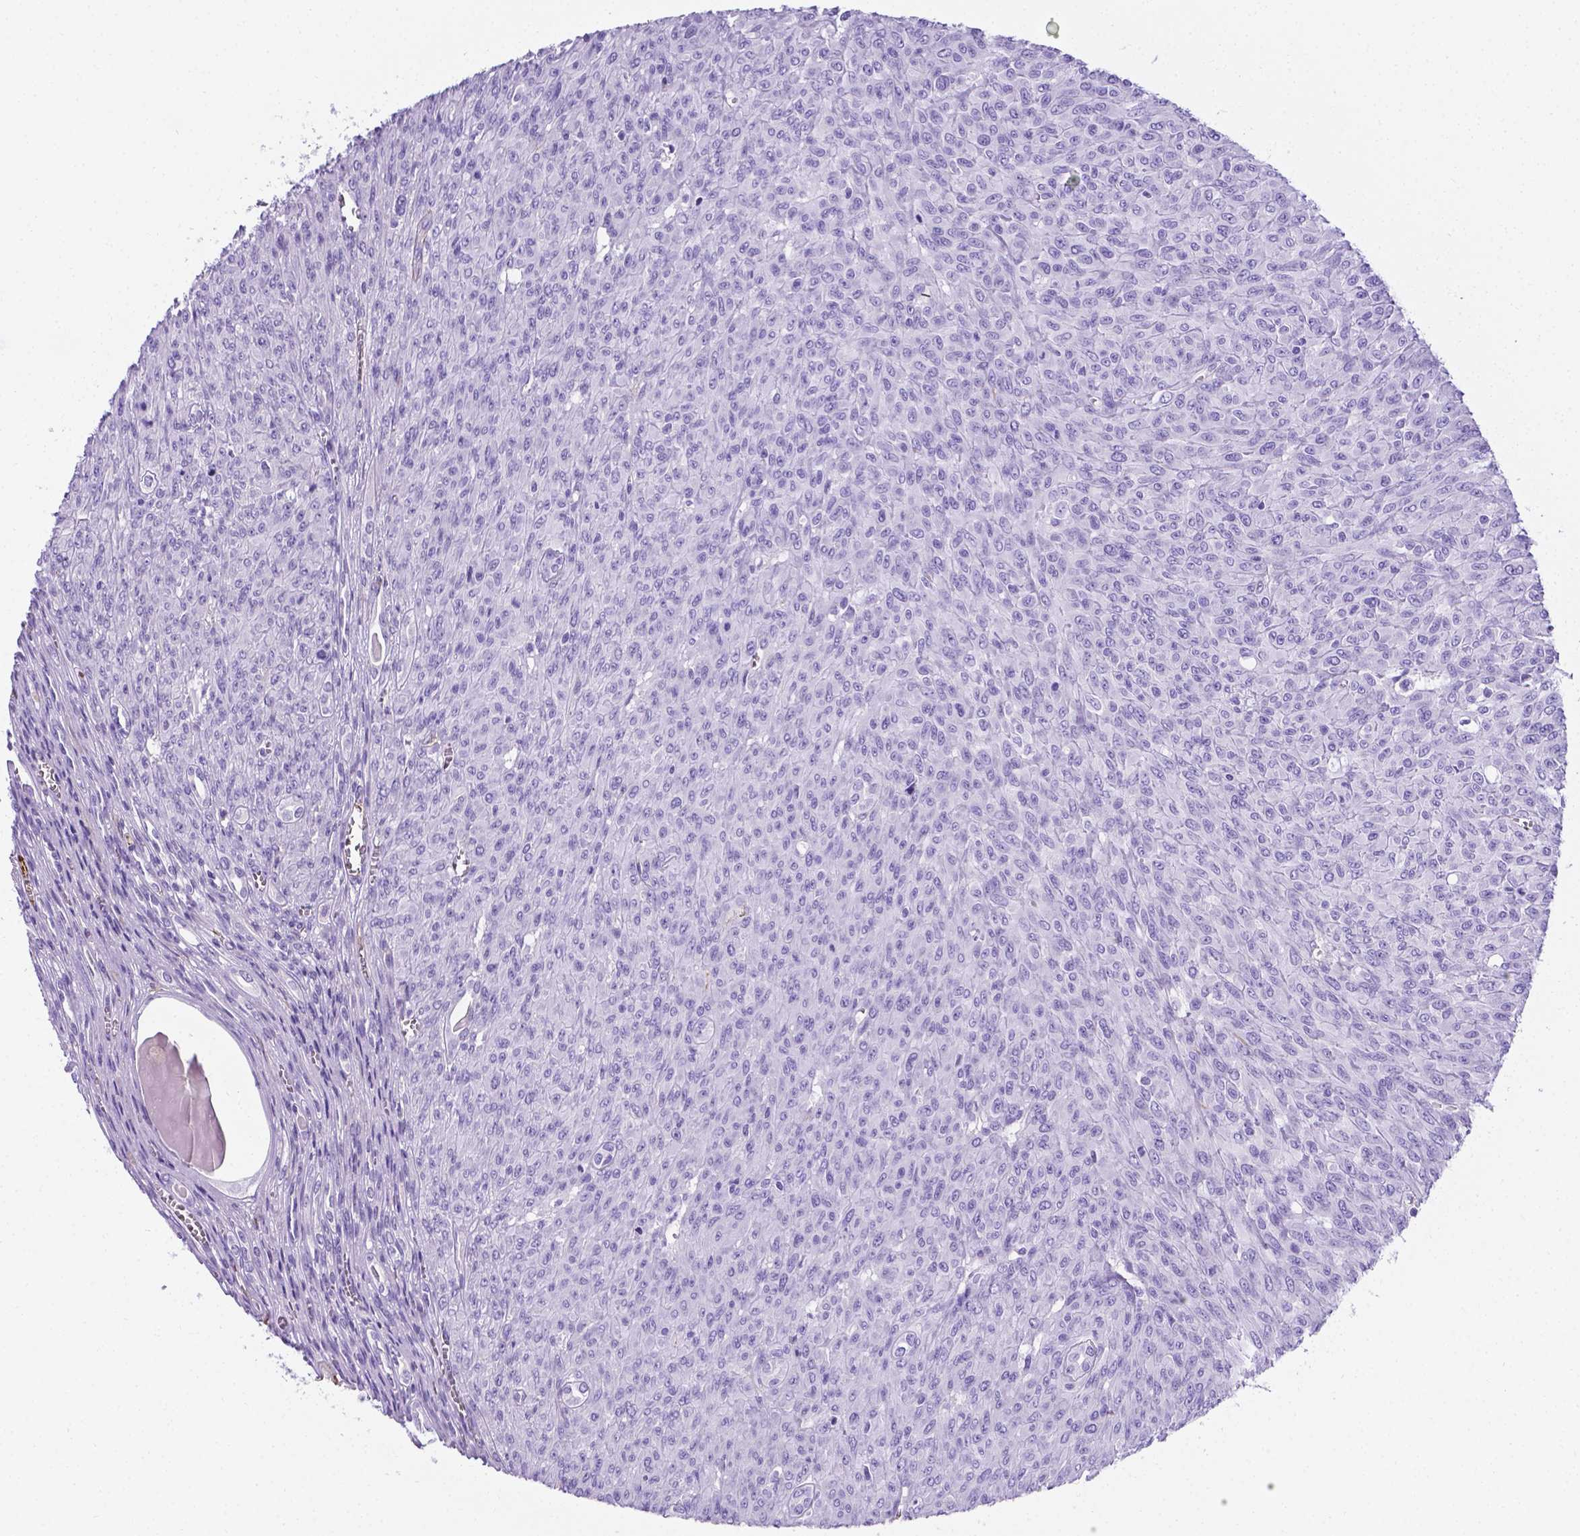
{"staining": {"intensity": "negative", "quantity": "none", "location": "none"}, "tissue": "renal cancer", "cell_type": "Tumor cells", "image_type": "cancer", "snomed": [{"axis": "morphology", "description": "Adenocarcinoma, NOS"}, {"axis": "topography", "description": "Kidney"}], "caption": "Immunohistochemical staining of renal cancer demonstrates no significant staining in tumor cells.", "gene": "APOE", "patient": {"sex": "male", "age": 58}}